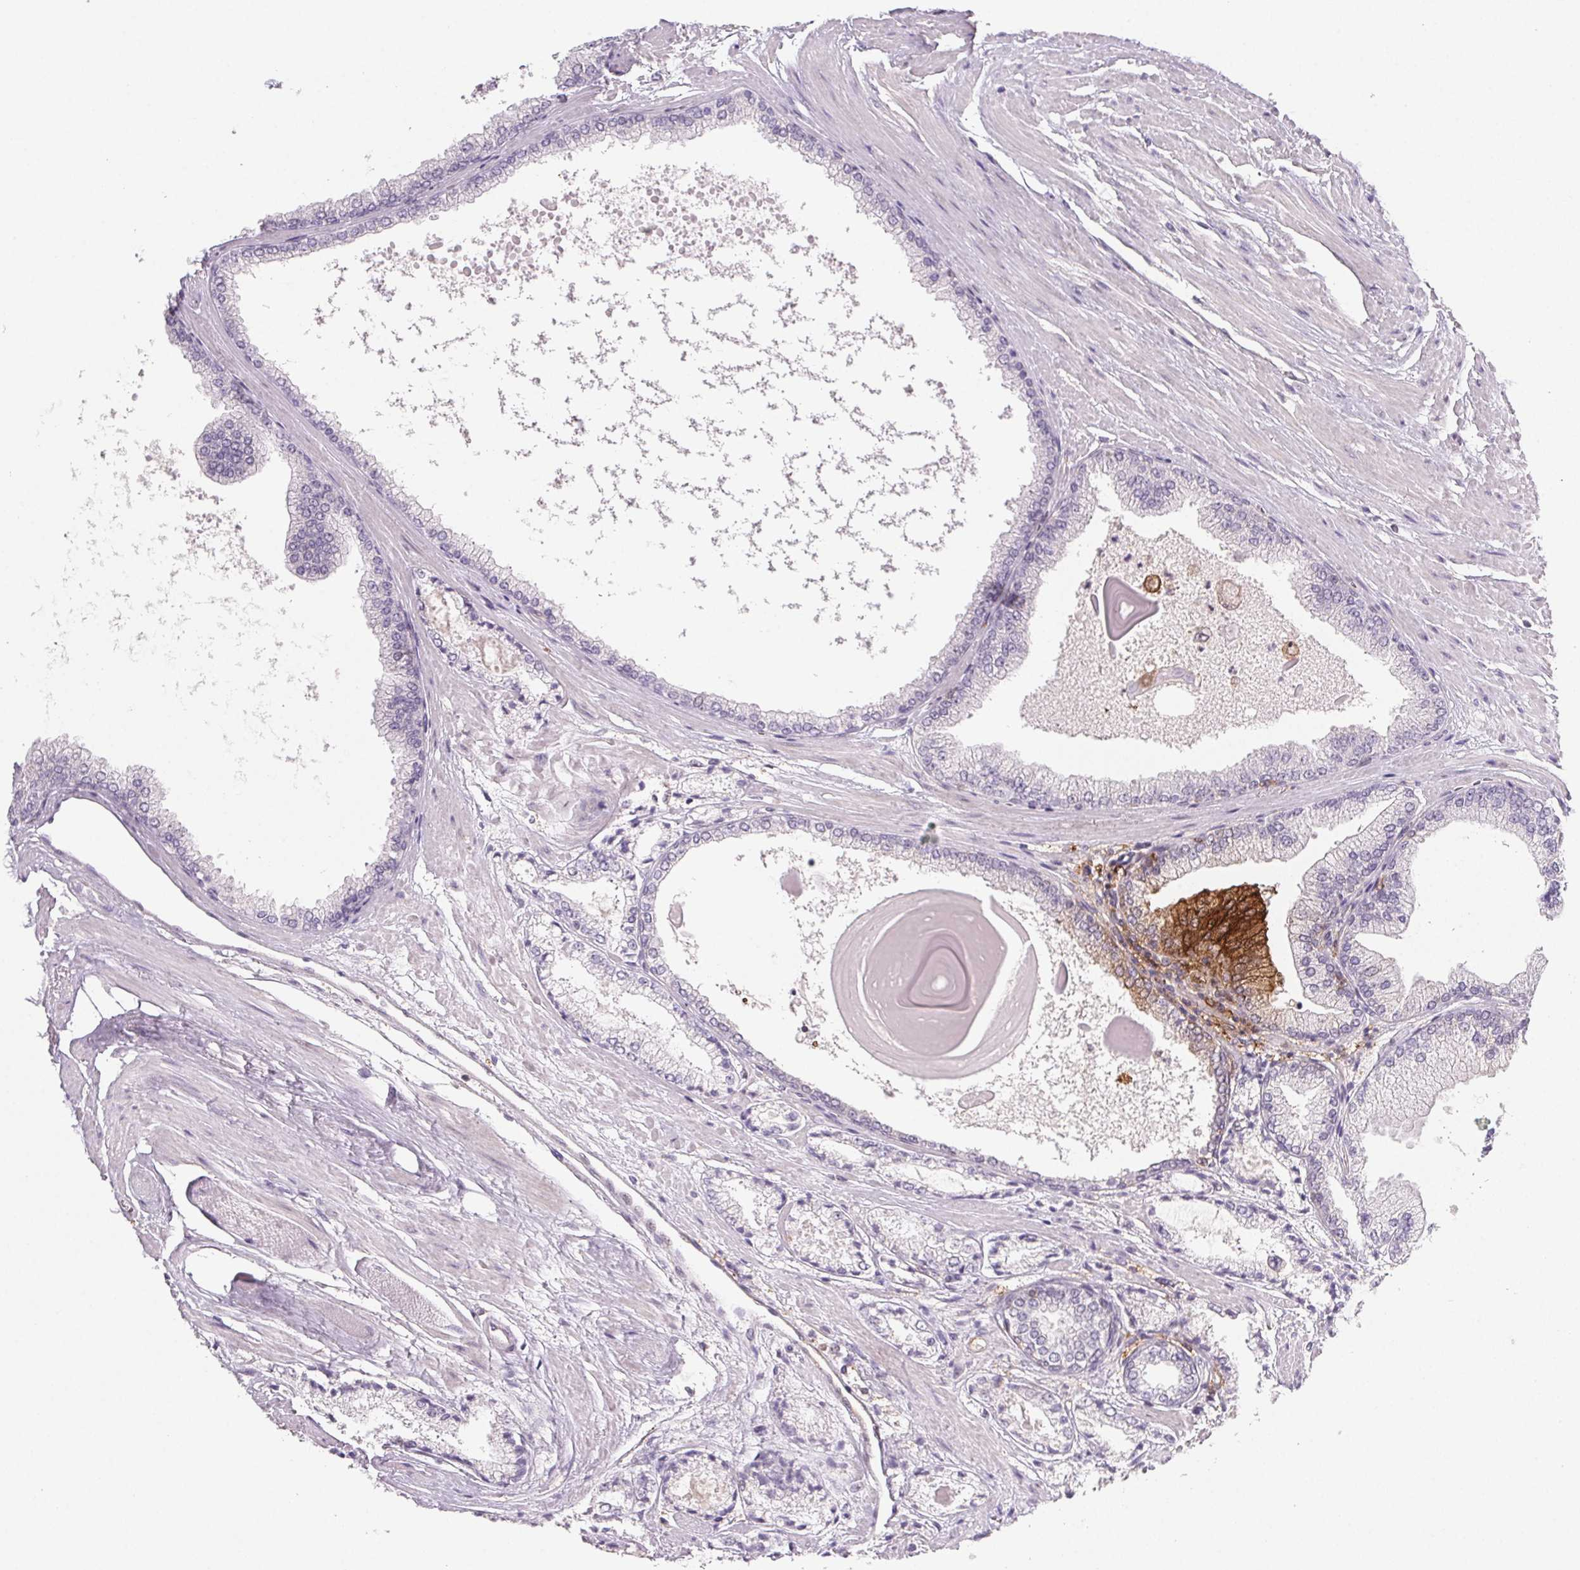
{"staining": {"intensity": "negative", "quantity": "none", "location": "none"}, "tissue": "prostate cancer", "cell_type": "Tumor cells", "image_type": "cancer", "snomed": [{"axis": "morphology", "description": "Adenocarcinoma, High grade"}, {"axis": "topography", "description": "Prostate"}], "caption": "DAB (3,3'-diaminobenzidine) immunohistochemical staining of human prostate adenocarcinoma (high-grade) reveals no significant positivity in tumor cells.", "gene": "GBP1", "patient": {"sex": "male", "age": 64}}